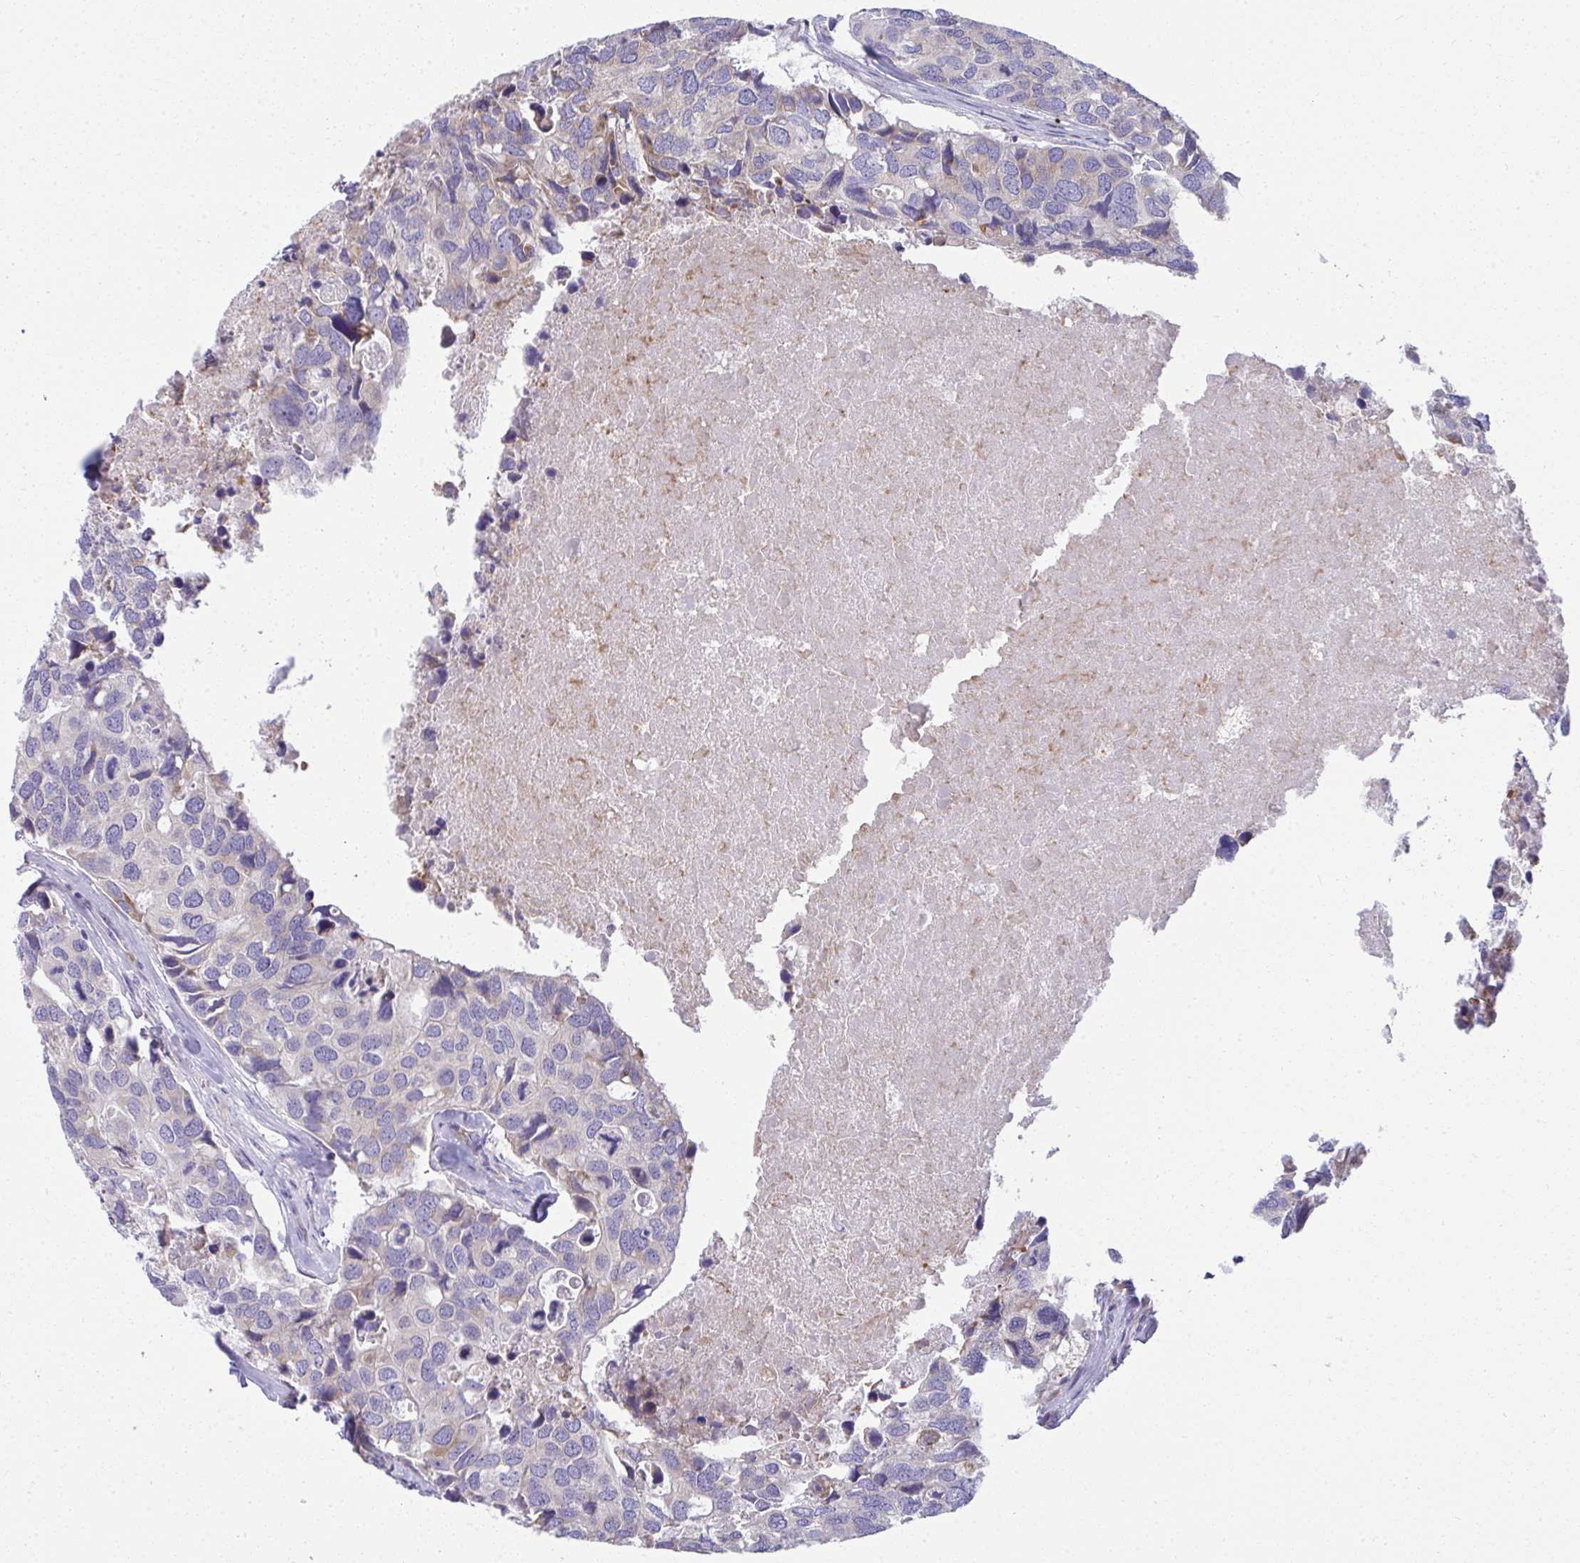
{"staining": {"intensity": "negative", "quantity": "none", "location": "none"}, "tissue": "breast cancer", "cell_type": "Tumor cells", "image_type": "cancer", "snomed": [{"axis": "morphology", "description": "Duct carcinoma"}, {"axis": "topography", "description": "Breast"}], "caption": "High power microscopy micrograph of an immunohistochemistry (IHC) micrograph of breast cancer (intraductal carcinoma), revealing no significant positivity in tumor cells. Nuclei are stained in blue.", "gene": "FASLG", "patient": {"sex": "female", "age": 83}}